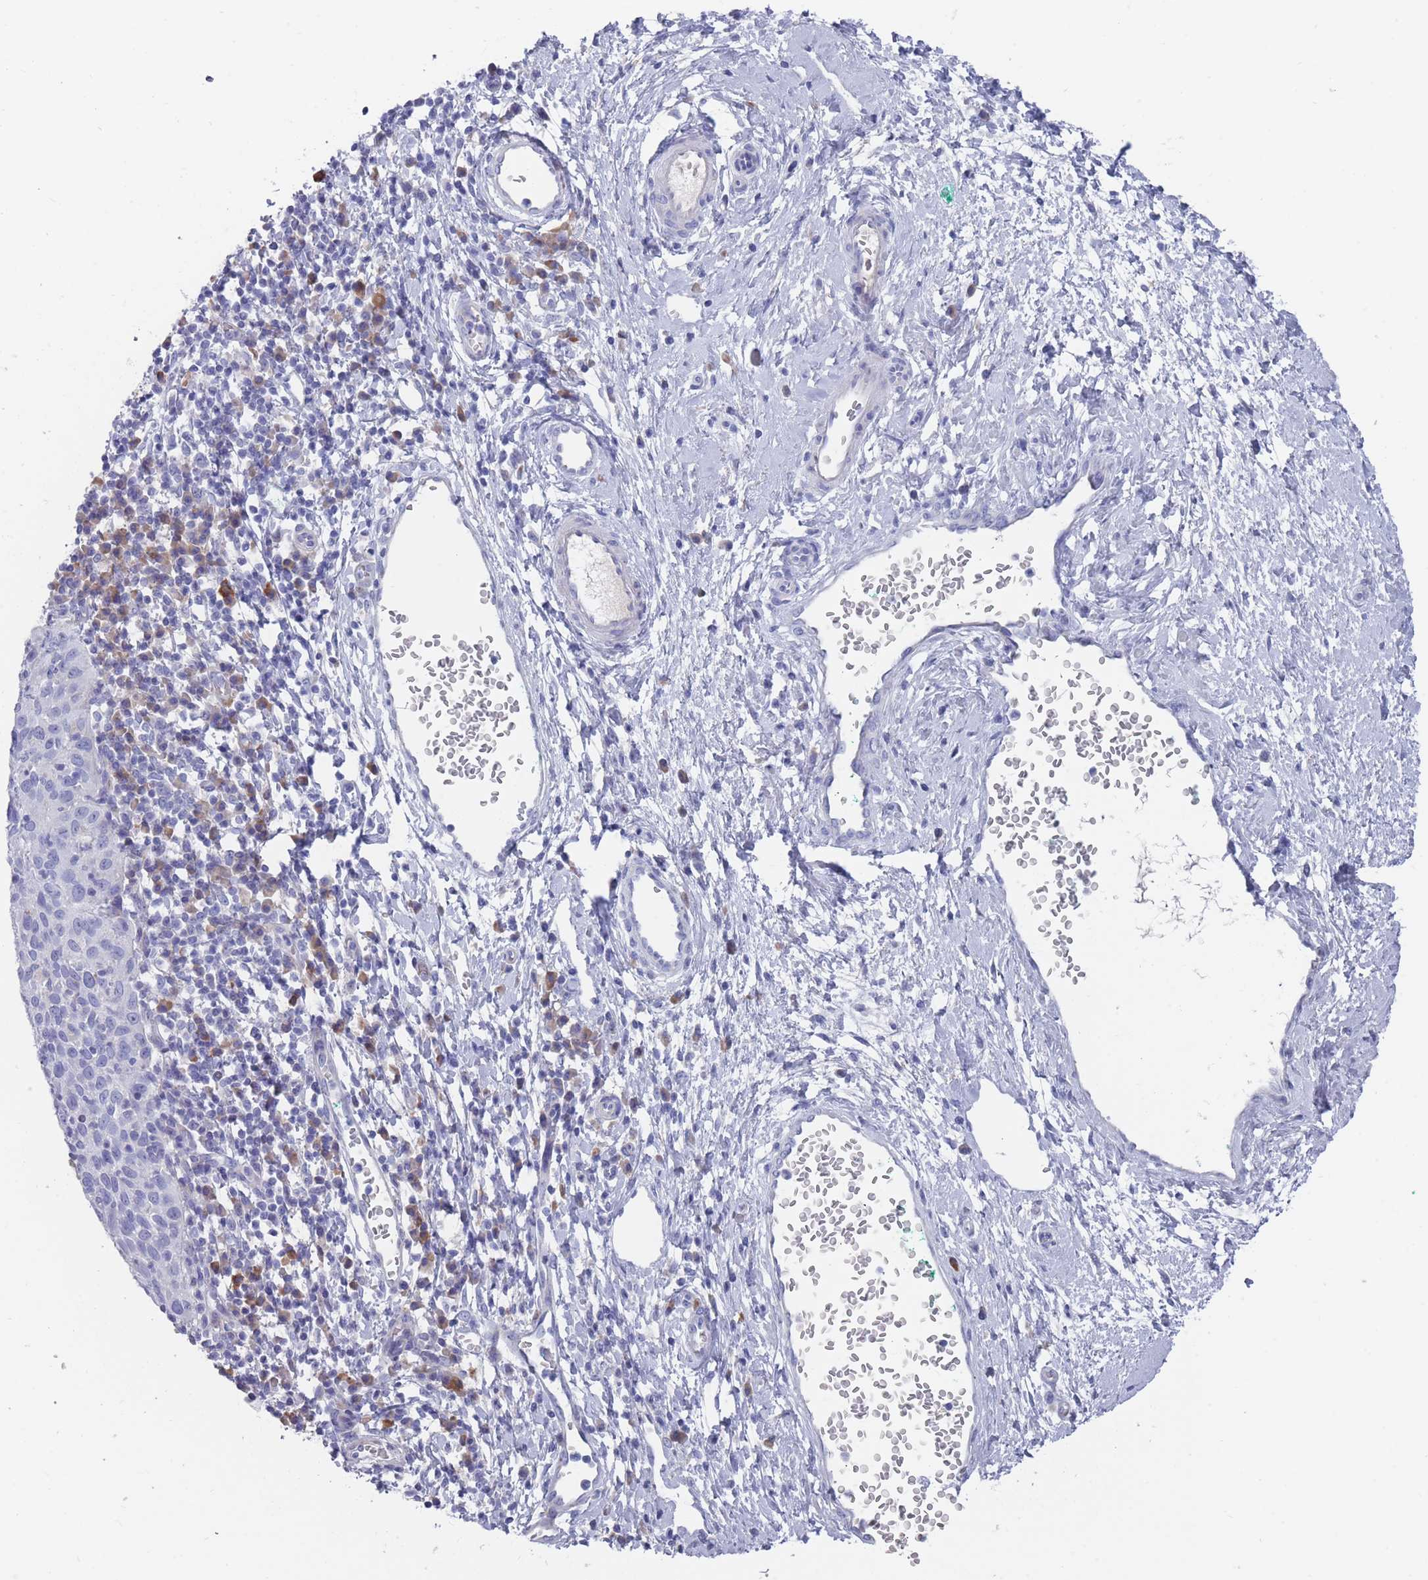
{"staining": {"intensity": "negative", "quantity": "none", "location": "none"}, "tissue": "cervical cancer", "cell_type": "Tumor cells", "image_type": "cancer", "snomed": [{"axis": "morphology", "description": "Squamous cell carcinoma, NOS"}, {"axis": "topography", "description": "Cervix"}], "caption": "Cervical cancer (squamous cell carcinoma) was stained to show a protein in brown. There is no significant positivity in tumor cells.", "gene": "ST8SIA5", "patient": {"sex": "female", "age": 30}}